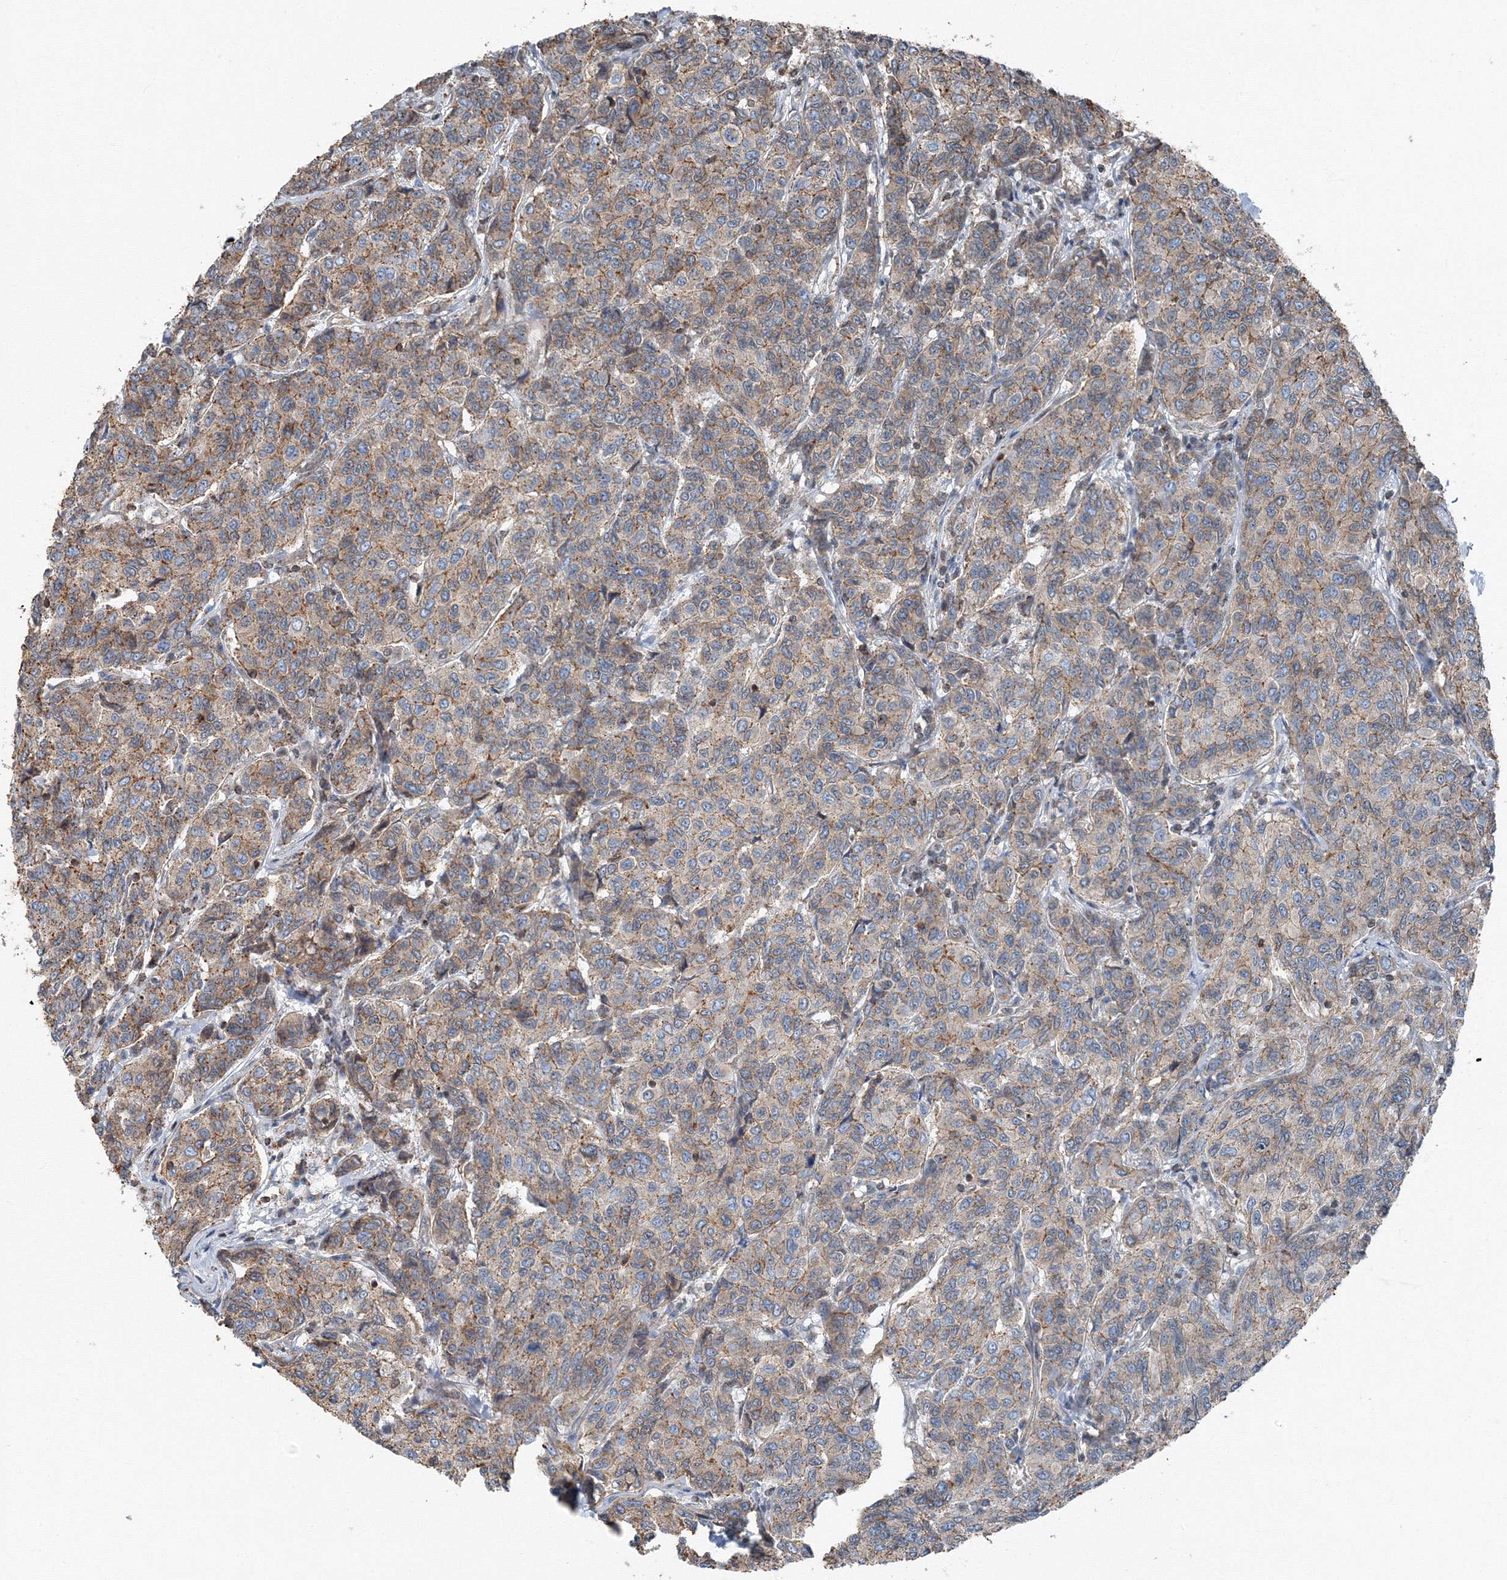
{"staining": {"intensity": "moderate", "quantity": "<25%", "location": "cytoplasmic/membranous"}, "tissue": "breast cancer", "cell_type": "Tumor cells", "image_type": "cancer", "snomed": [{"axis": "morphology", "description": "Duct carcinoma"}, {"axis": "topography", "description": "Breast"}], "caption": "Immunohistochemistry (IHC) image of neoplastic tissue: human breast cancer (intraductal carcinoma) stained using IHC reveals low levels of moderate protein expression localized specifically in the cytoplasmic/membranous of tumor cells, appearing as a cytoplasmic/membranous brown color.", "gene": "AASDH", "patient": {"sex": "female", "age": 55}}